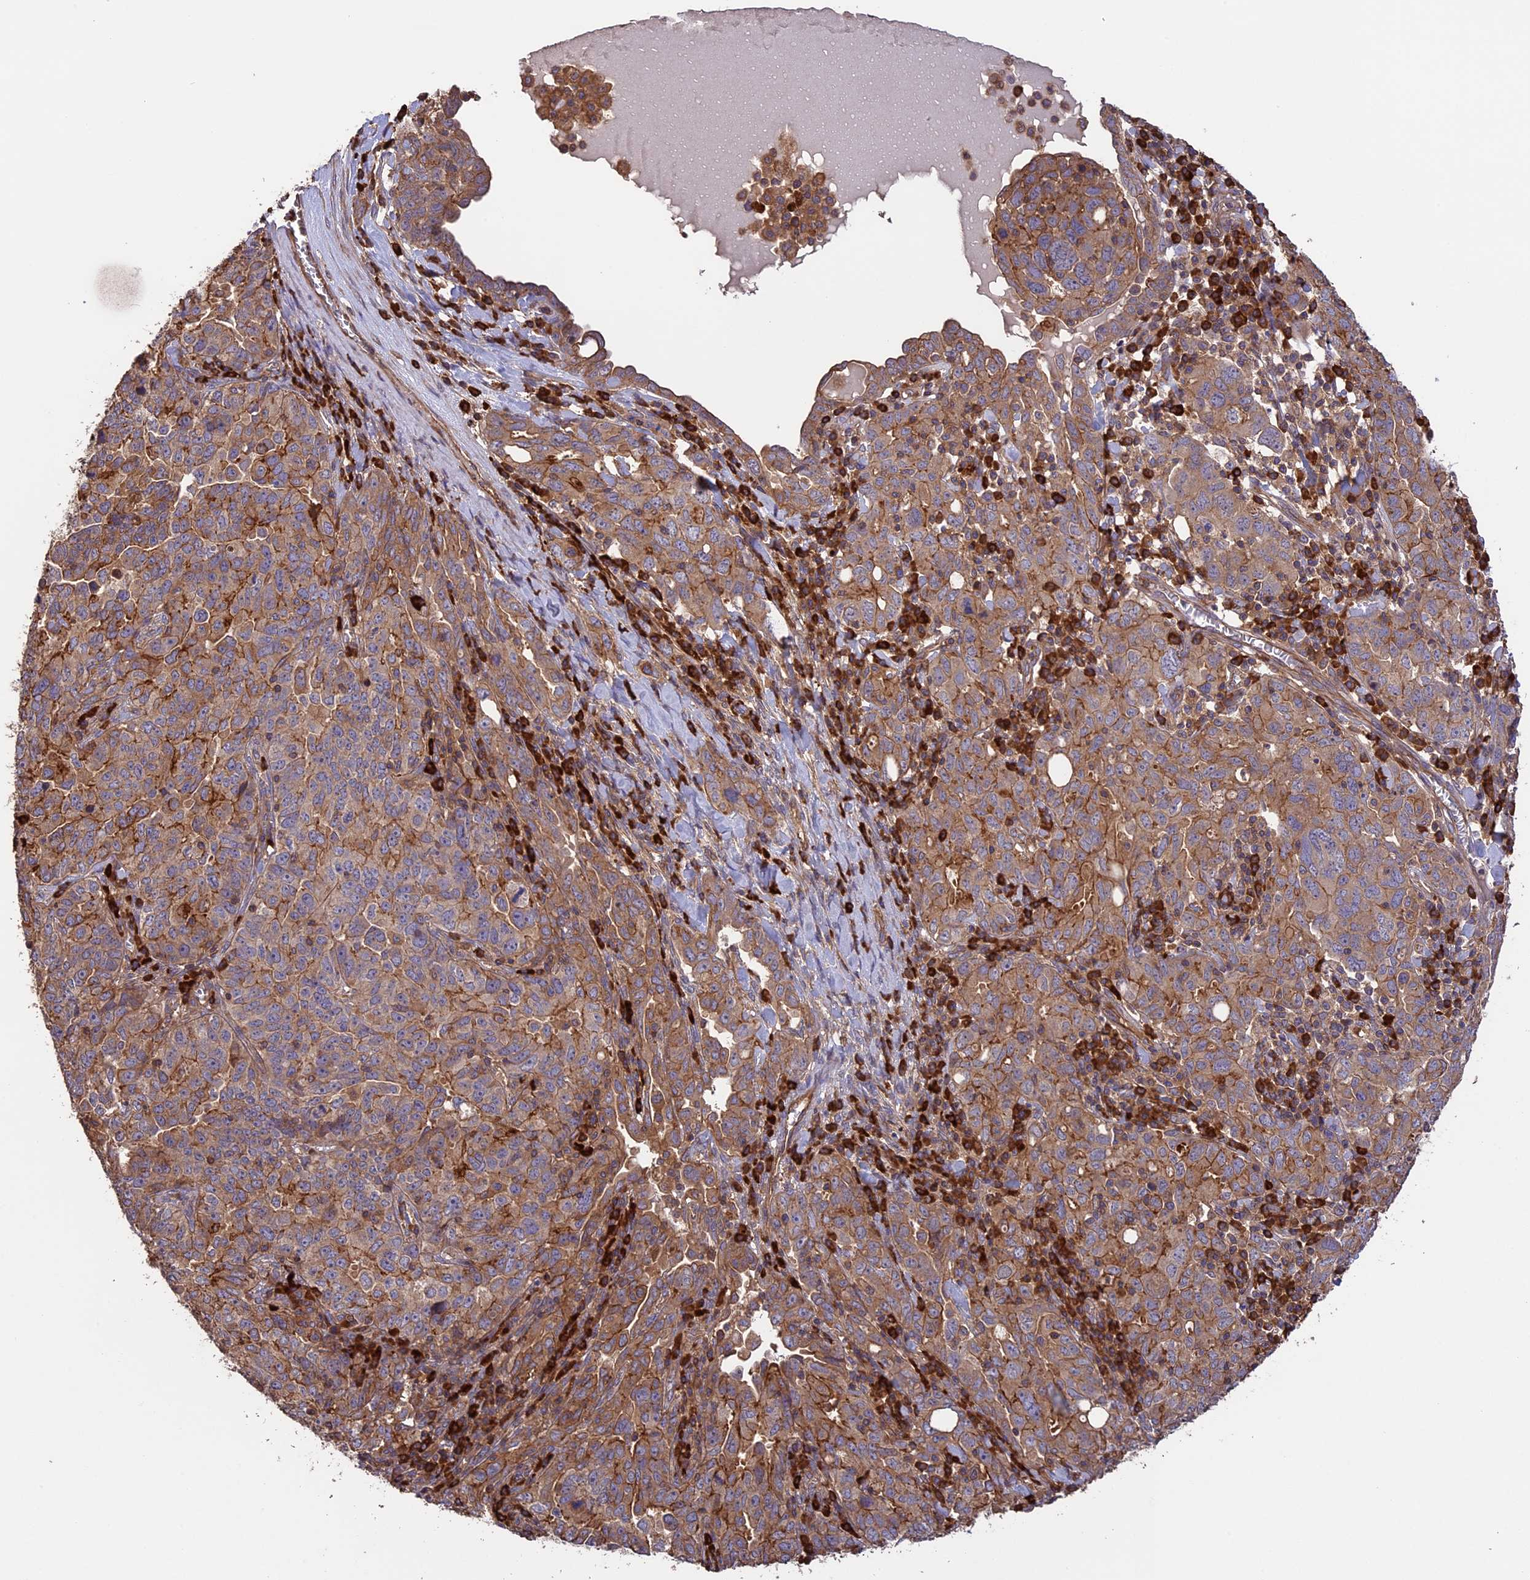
{"staining": {"intensity": "moderate", "quantity": ">75%", "location": "cytoplasmic/membranous"}, "tissue": "ovarian cancer", "cell_type": "Tumor cells", "image_type": "cancer", "snomed": [{"axis": "morphology", "description": "Carcinoma, endometroid"}, {"axis": "topography", "description": "Ovary"}], "caption": "A photomicrograph of human endometroid carcinoma (ovarian) stained for a protein shows moderate cytoplasmic/membranous brown staining in tumor cells. The staining was performed using DAB to visualize the protein expression in brown, while the nuclei were stained in blue with hematoxylin (Magnification: 20x).", "gene": "GAS8", "patient": {"sex": "female", "age": 62}}